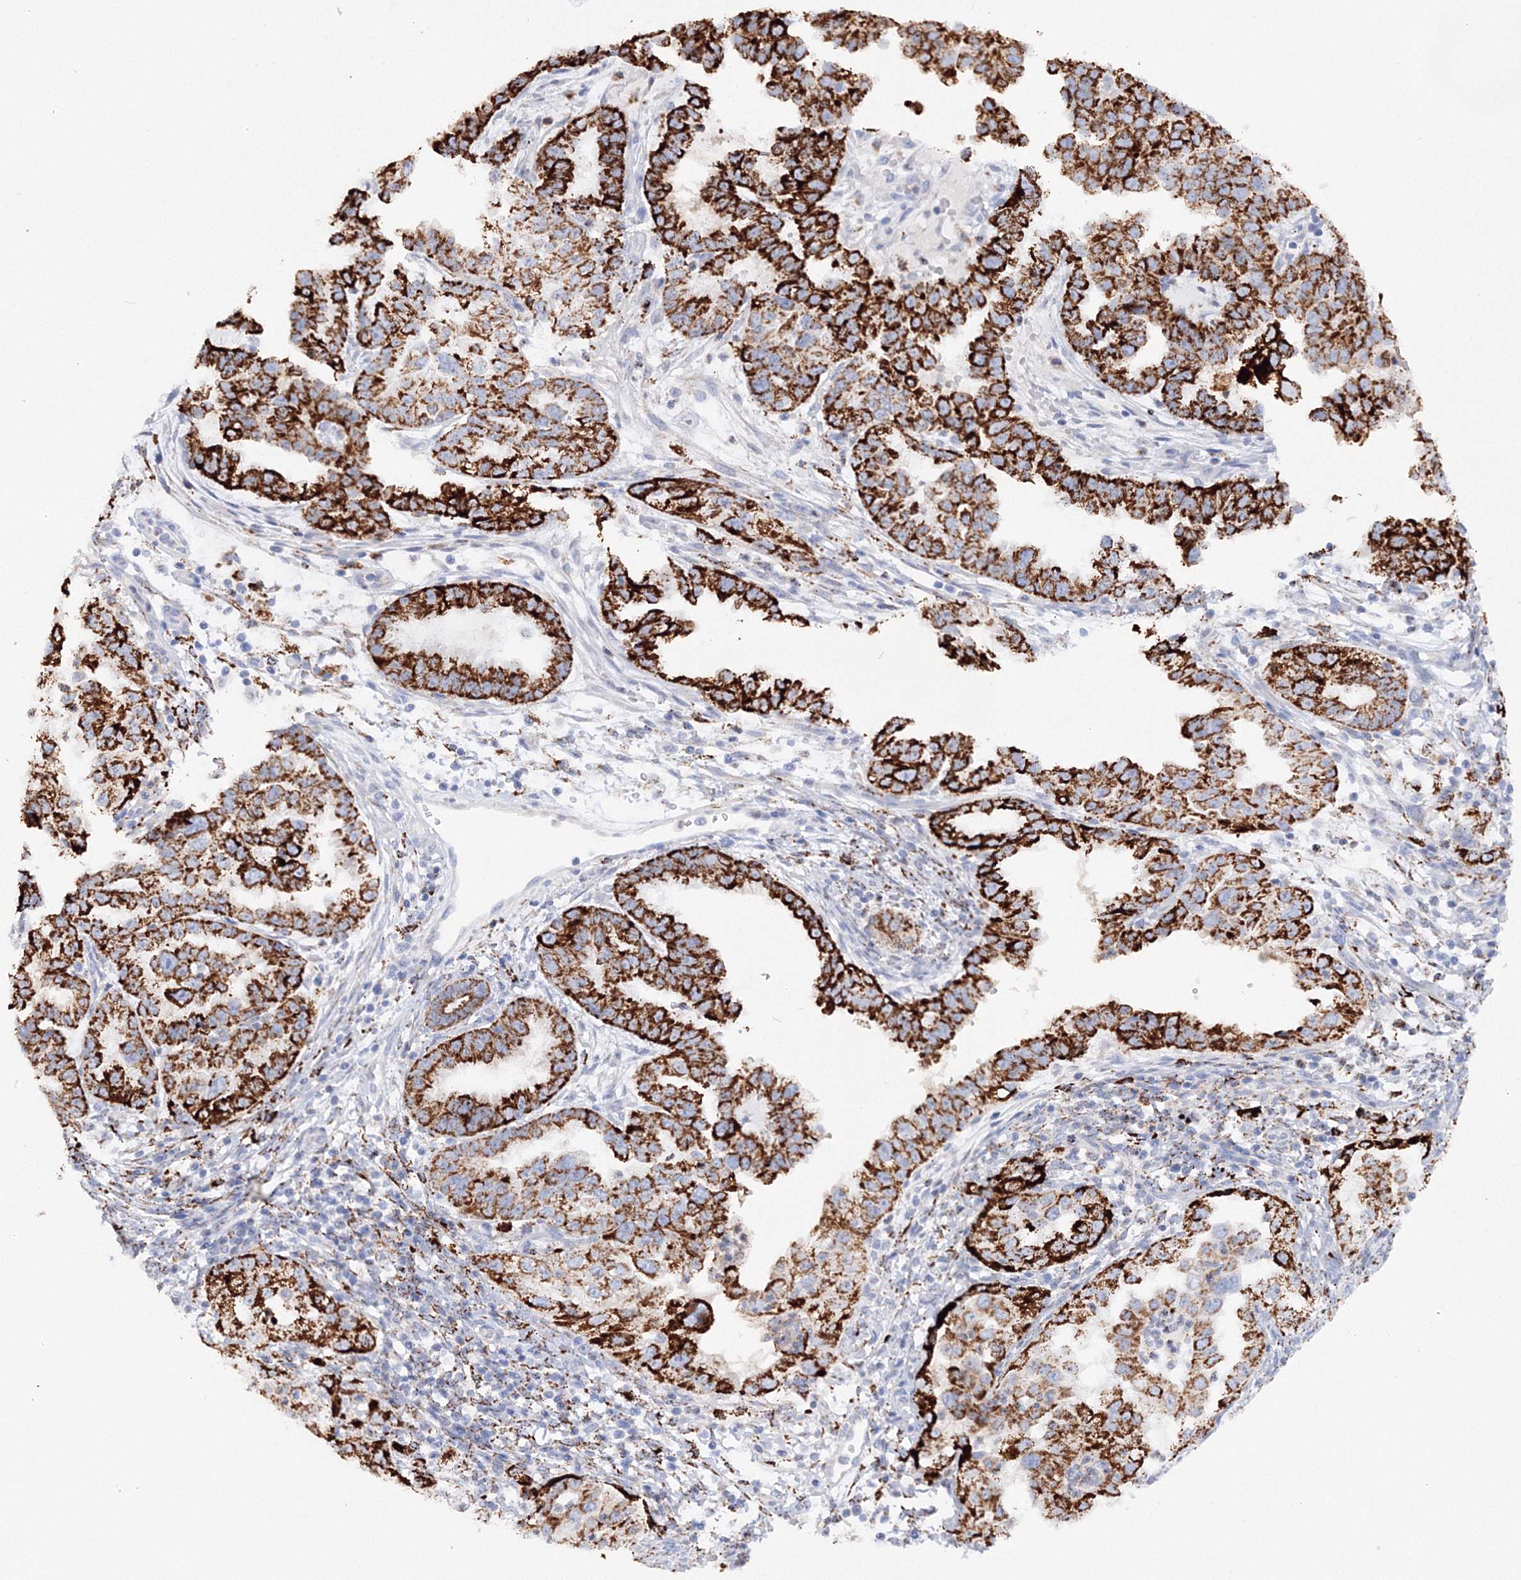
{"staining": {"intensity": "strong", "quantity": ">75%", "location": "cytoplasmic/membranous"}, "tissue": "endometrial cancer", "cell_type": "Tumor cells", "image_type": "cancer", "snomed": [{"axis": "morphology", "description": "Adenocarcinoma, NOS"}, {"axis": "topography", "description": "Endometrium"}], "caption": "Protein analysis of adenocarcinoma (endometrial) tissue exhibits strong cytoplasmic/membranous expression in about >75% of tumor cells.", "gene": "MERTK", "patient": {"sex": "female", "age": 85}}